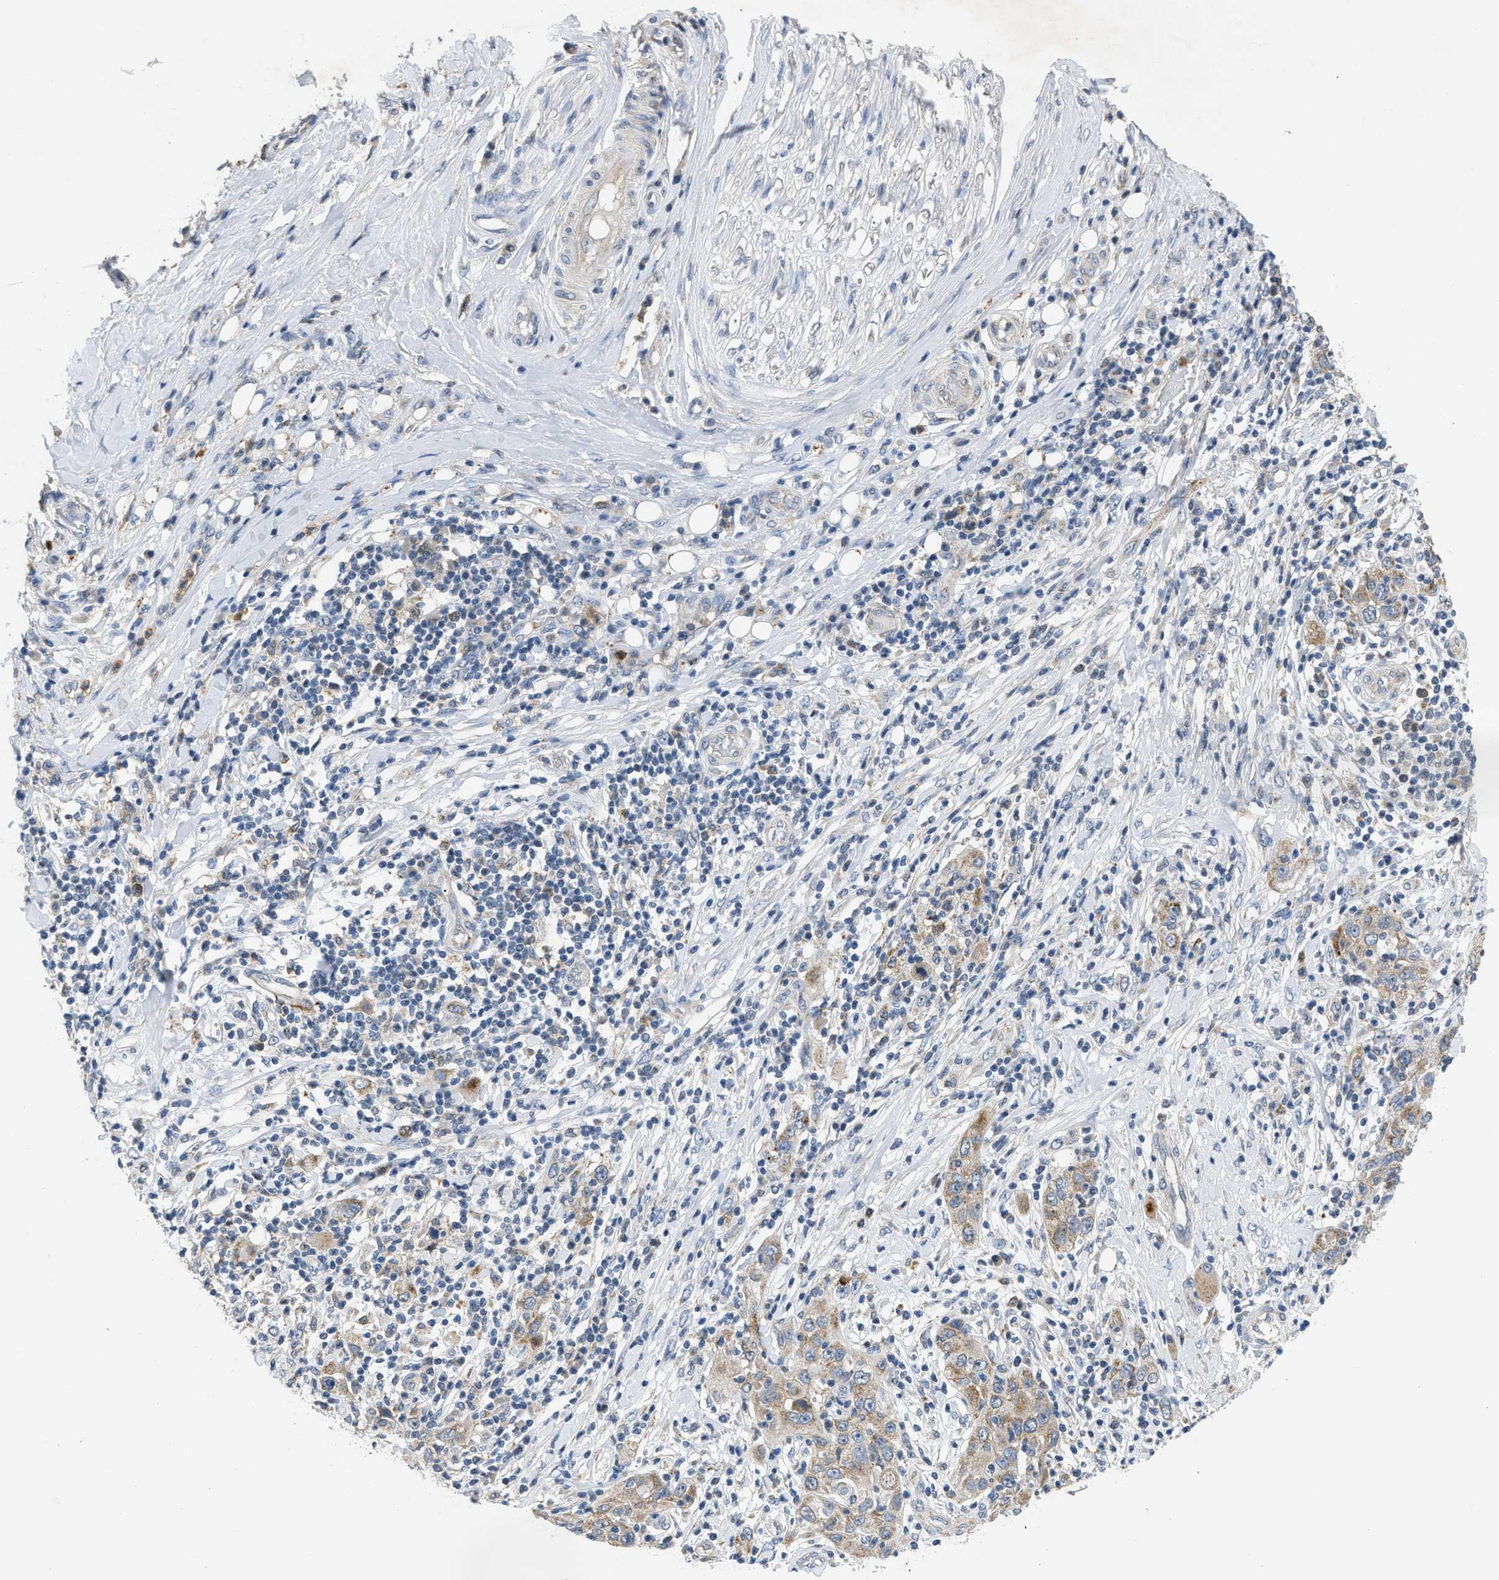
{"staining": {"intensity": "weak", "quantity": ">75%", "location": "cytoplasmic/membranous"}, "tissue": "skin cancer", "cell_type": "Tumor cells", "image_type": "cancer", "snomed": [{"axis": "morphology", "description": "Squamous cell carcinoma, NOS"}, {"axis": "topography", "description": "Skin"}], "caption": "A low amount of weak cytoplasmic/membranous staining is seen in approximately >75% of tumor cells in squamous cell carcinoma (skin) tissue.", "gene": "TOMM34", "patient": {"sex": "female", "age": 88}}